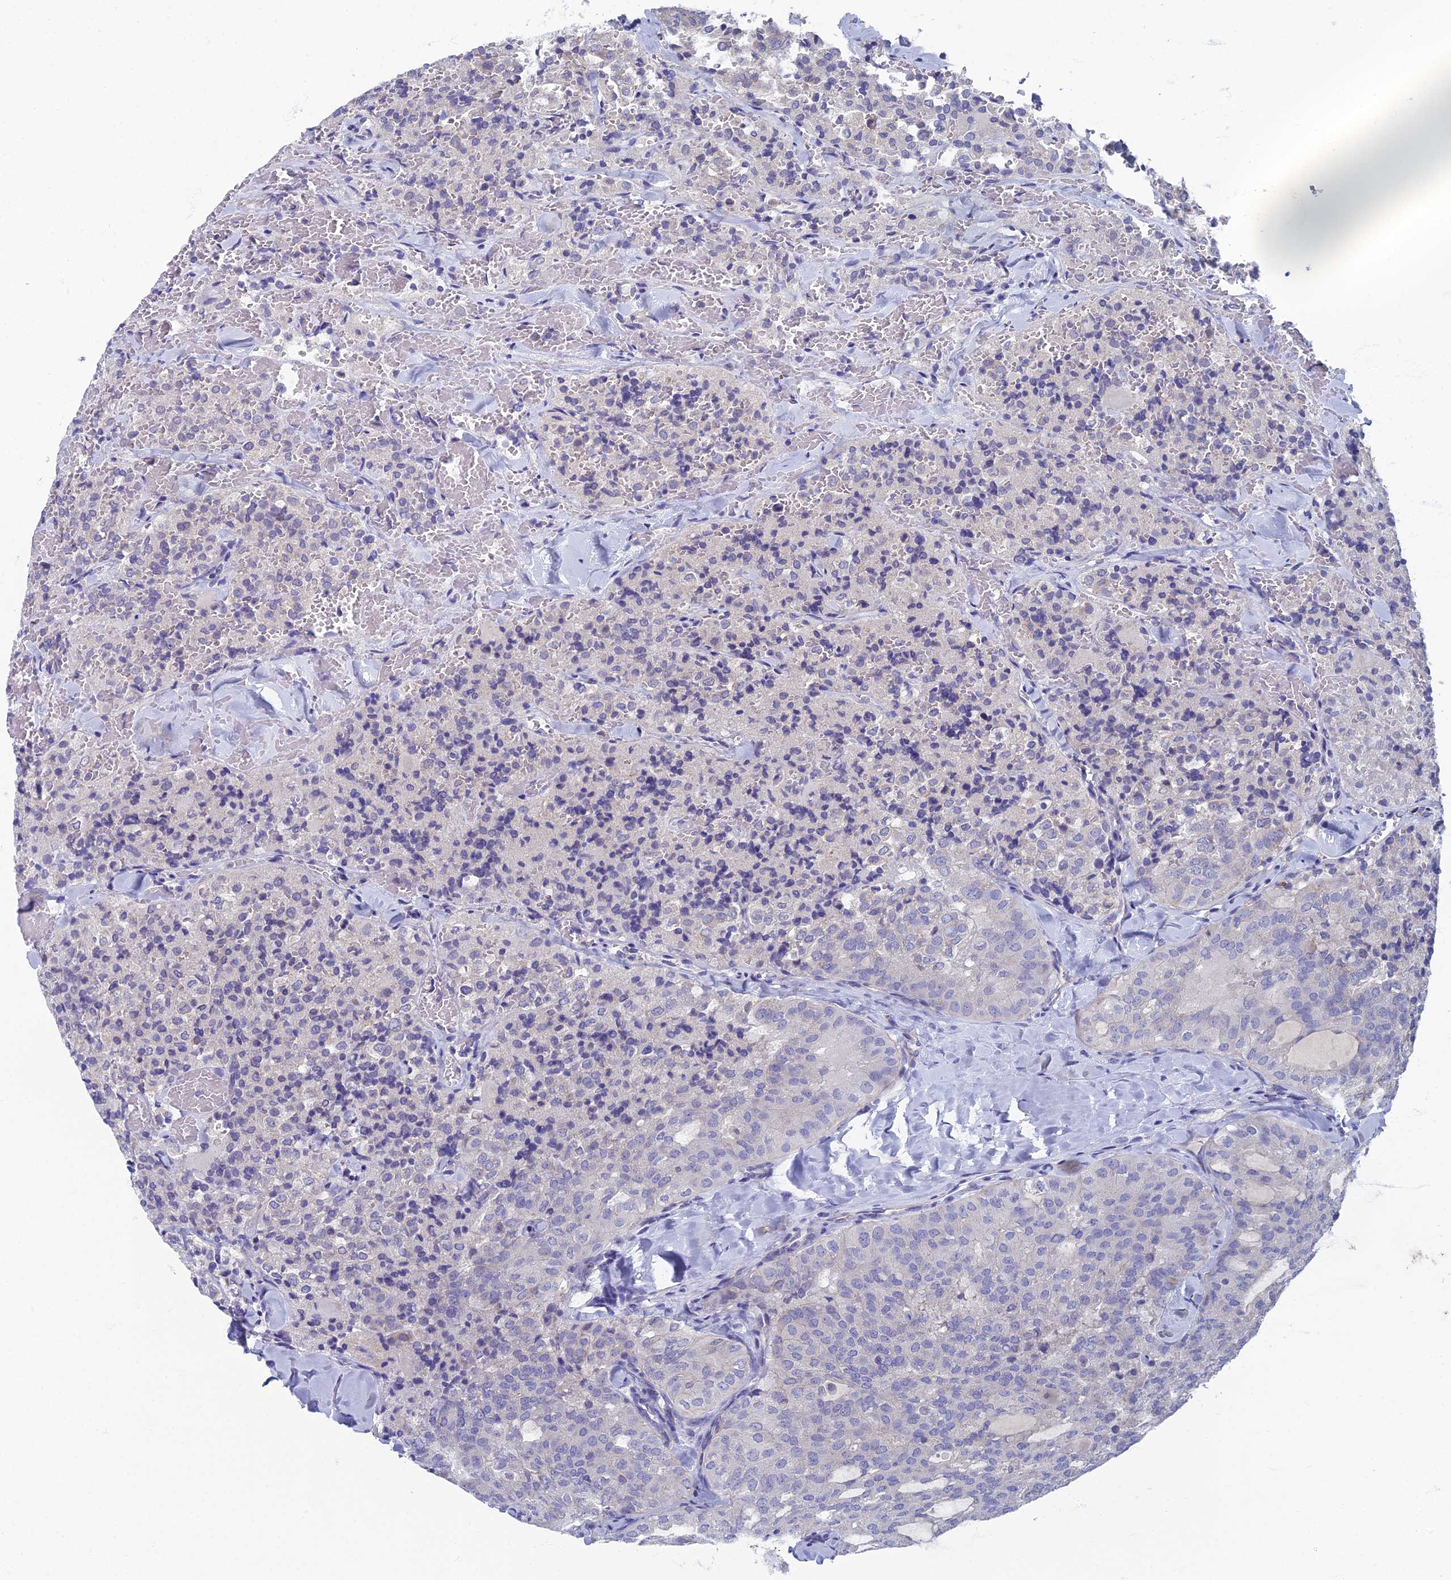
{"staining": {"intensity": "negative", "quantity": "none", "location": "none"}, "tissue": "thyroid cancer", "cell_type": "Tumor cells", "image_type": "cancer", "snomed": [{"axis": "morphology", "description": "Follicular adenoma carcinoma, NOS"}, {"axis": "topography", "description": "Thyroid gland"}], "caption": "The immunohistochemistry (IHC) micrograph has no significant positivity in tumor cells of follicular adenoma carcinoma (thyroid) tissue.", "gene": "SPIN4", "patient": {"sex": "male", "age": 75}}